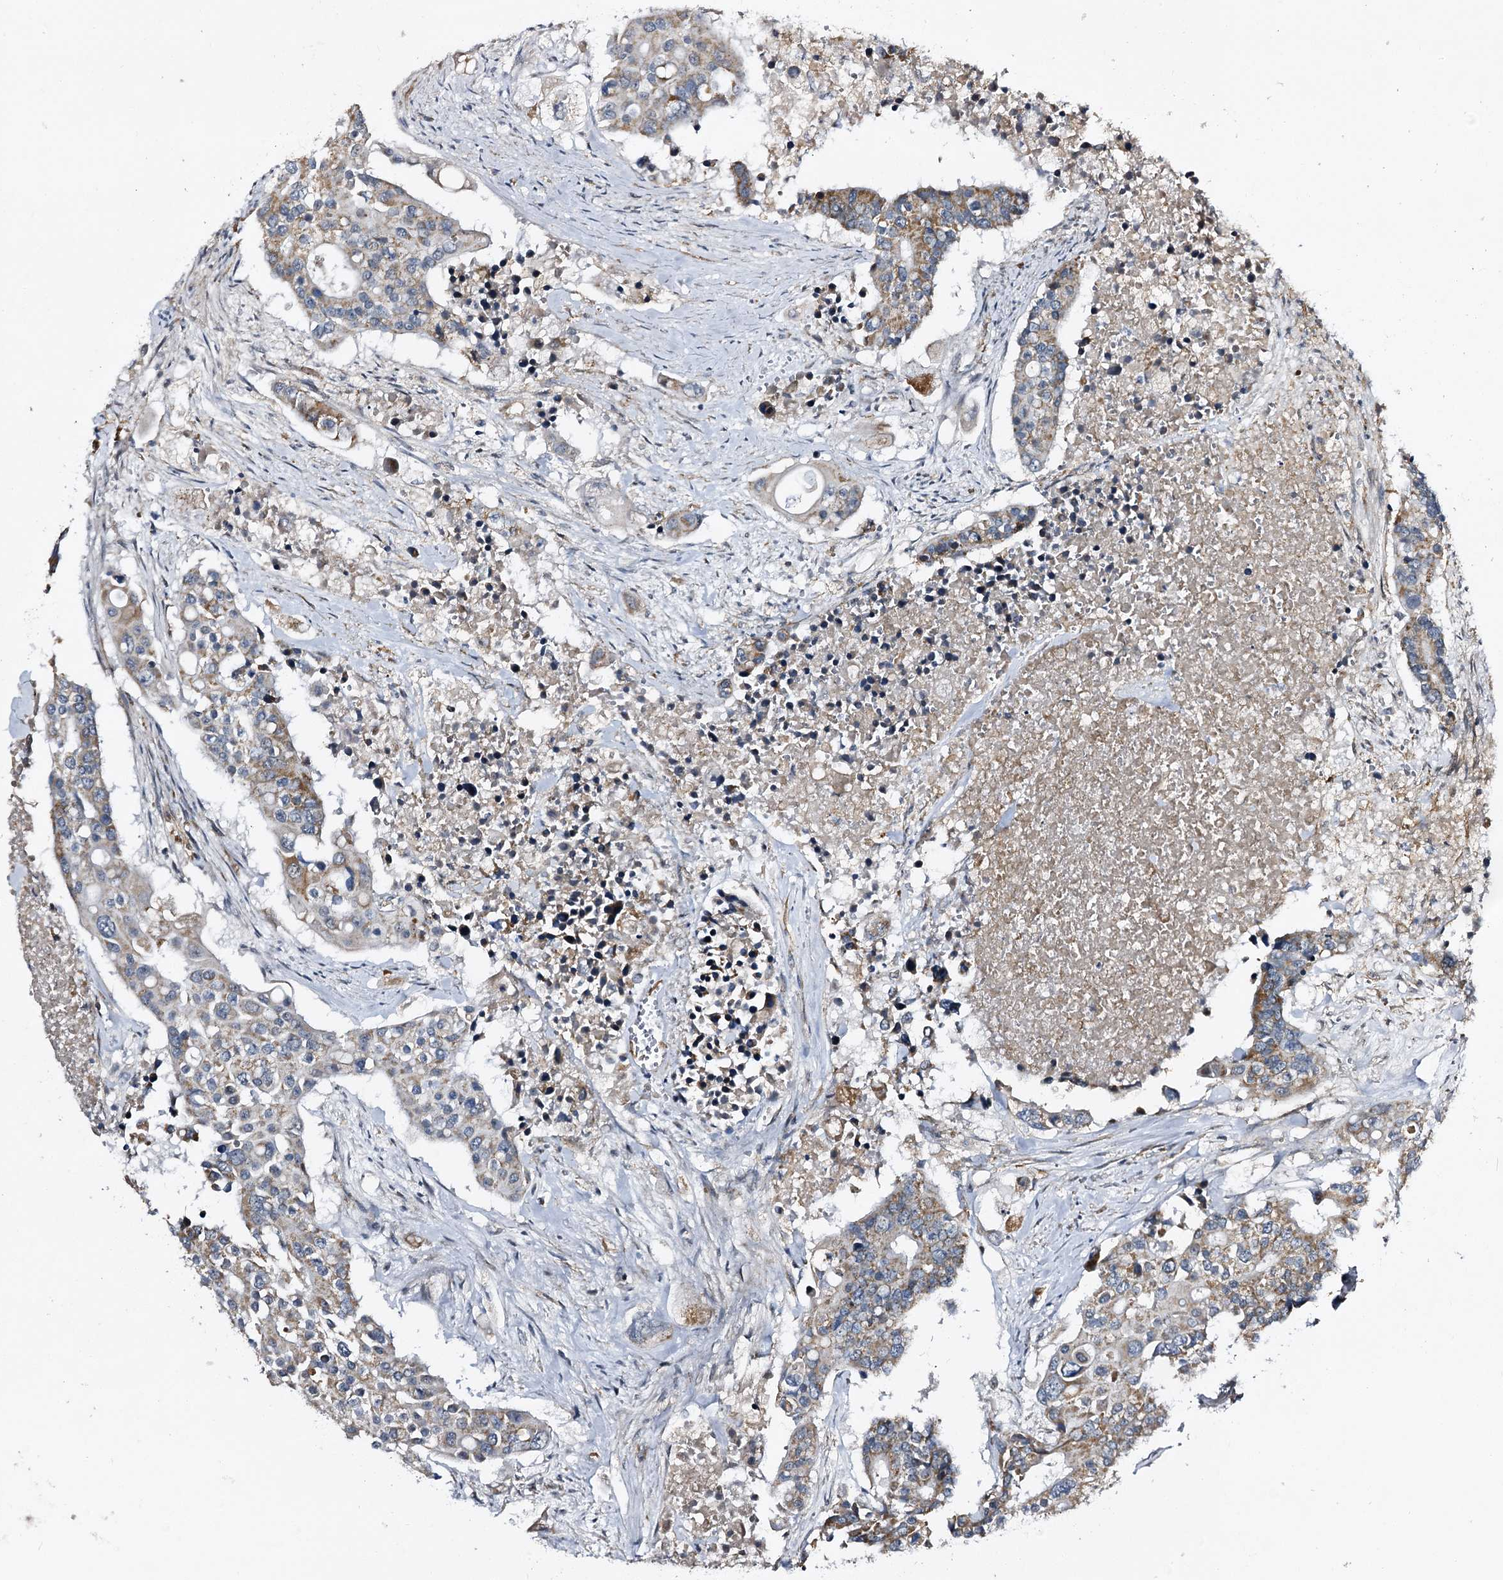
{"staining": {"intensity": "weak", "quantity": "<25%", "location": "cytoplasmic/membranous"}, "tissue": "colorectal cancer", "cell_type": "Tumor cells", "image_type": "cancer", "snomed": [{"axis": "morphology", "description": "Adenocarcinoma, NOS"}, {"axis": "topography", "description": "Colon"}], "caption": "Human adenocarcinoma (colorectal) stained for a protein using immunohistochemistry (IHC) exhibits no expression in tumor cells.", "gene": "CBR4", "patient": {"sex": "male", "age": 77}}